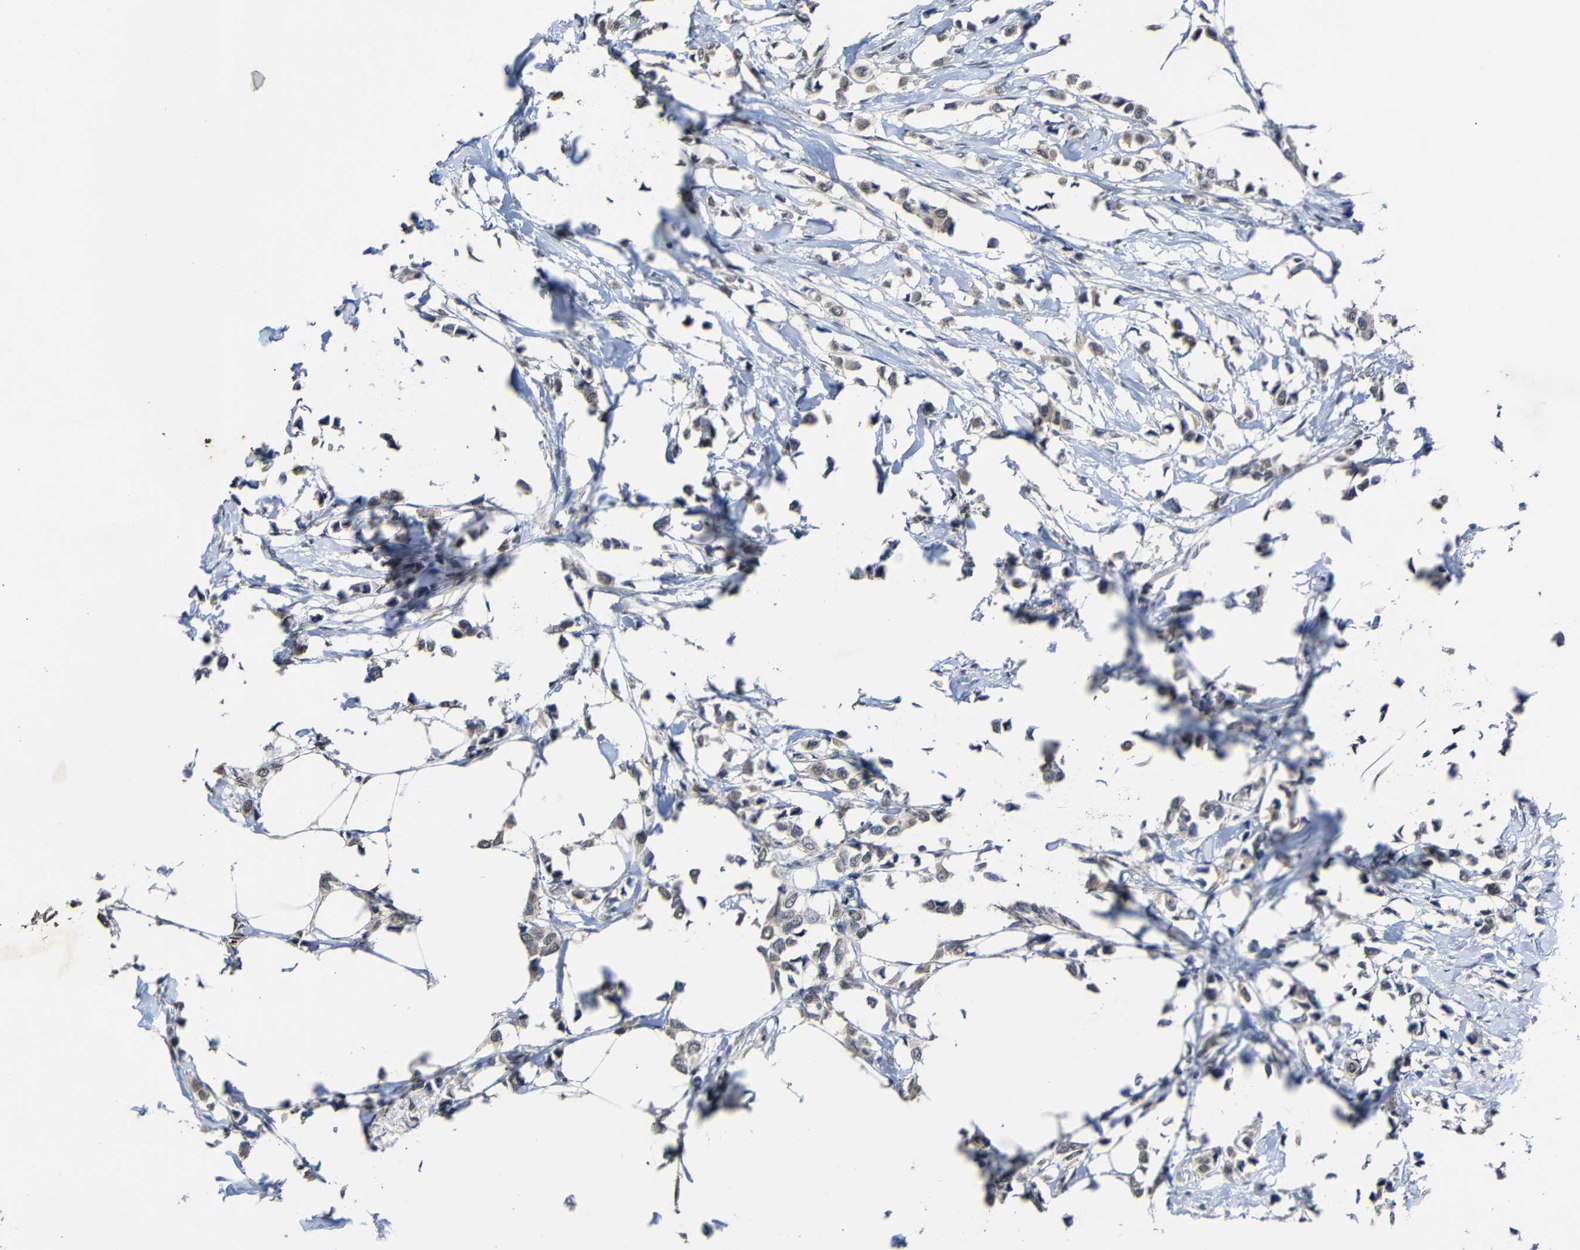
{"staining": {"intensity": "weak", "quantity": ">75%", "location": "cytoplasmic/membranous"}, "tissue": "breast cancer", "cell_type": "Tumor cells", "image_type": "cancer", "snomed": [{"axis": "morphology", "description": "Lobular carcinoma"}, {"axis": "topography", "description": "Breast"}], "caption": "Brown immunohistochemical staining in human breast cancer (lobular carcinoma) reveals weak cytoplasmic/membranous expression in approximately >75% of tumor cells.", "gene": "ATG12", "patient": {"sex": "female", "age": 51}}